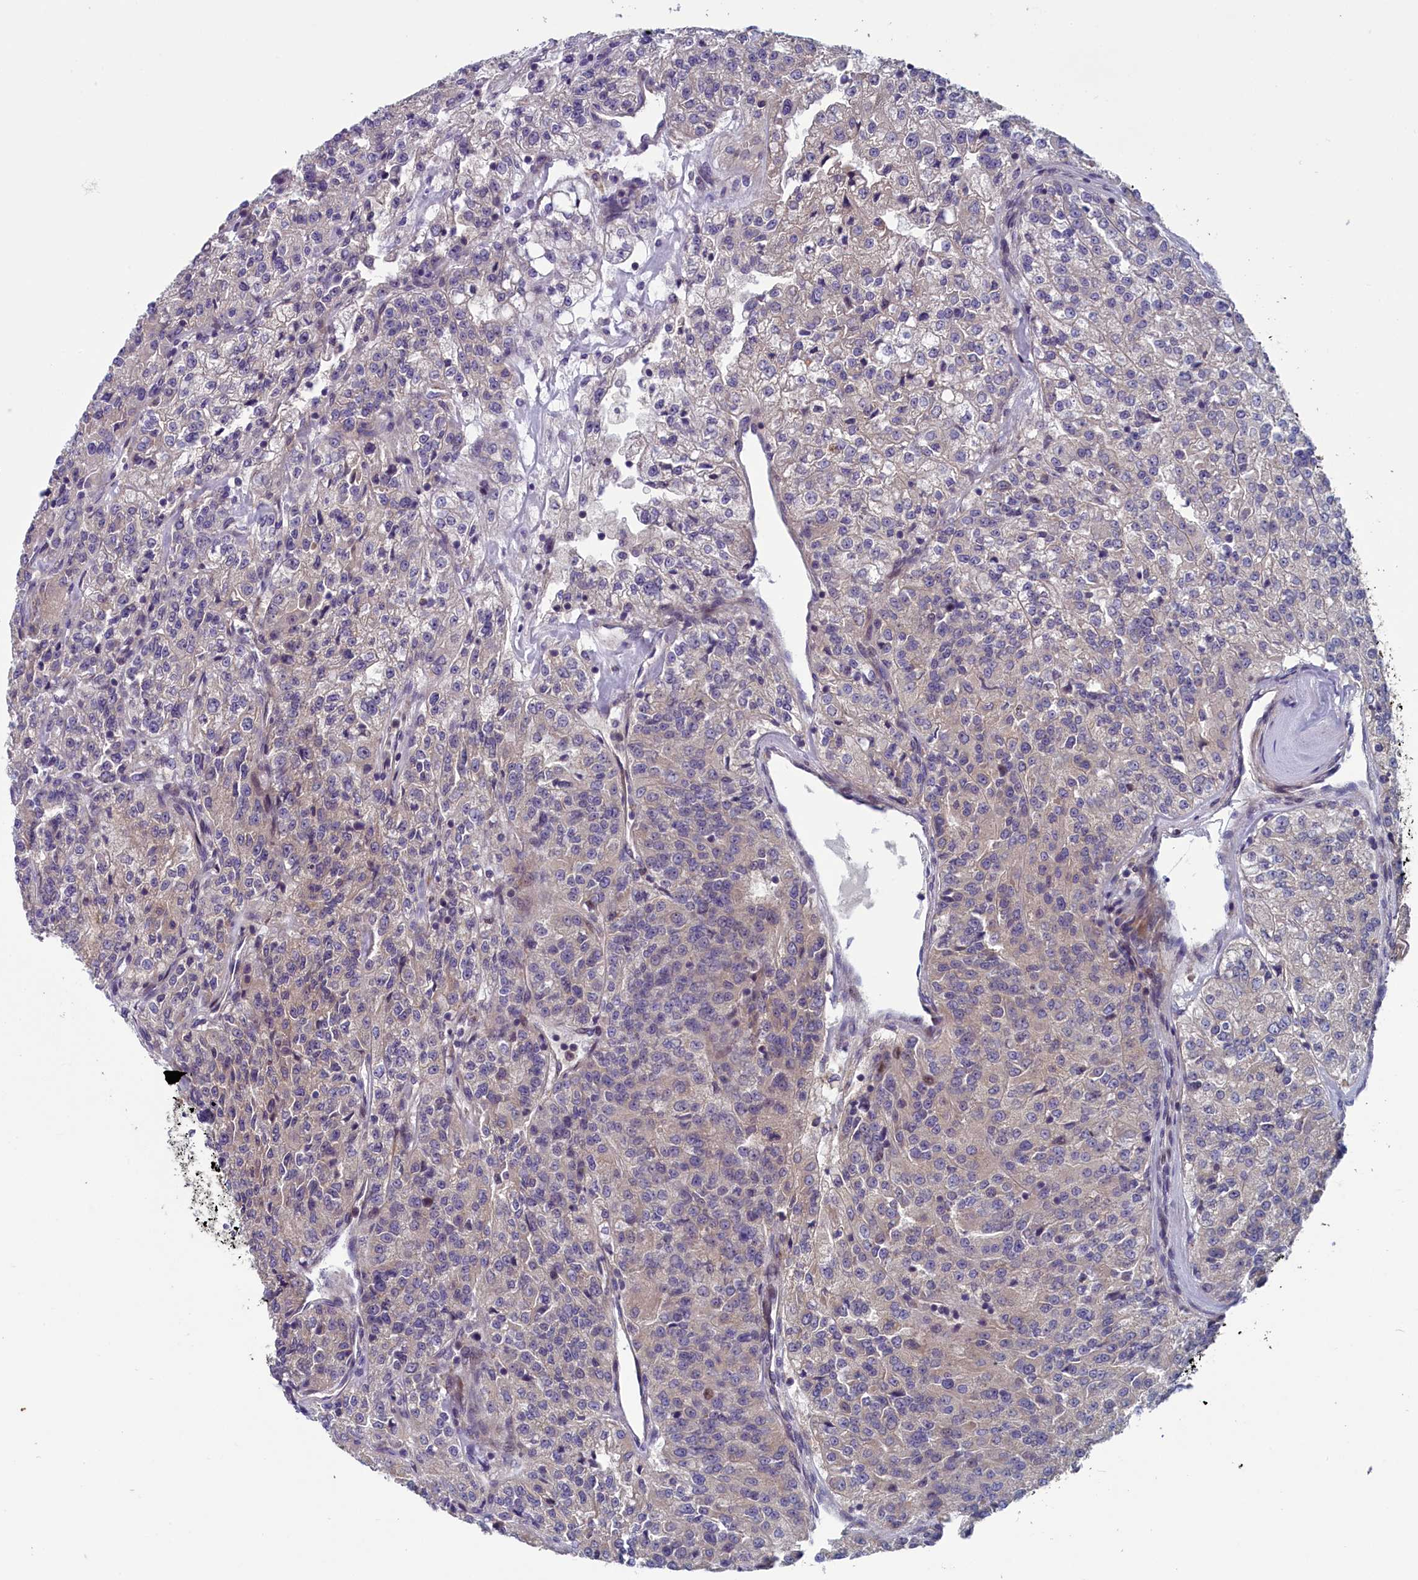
{"staining": {"intensity": "negative", "quantity": "none", "location": "none"}, "tissue": "renal cancer", "cell_type": "Tumor cells", "image_type": "cancer", "snomed": [{"axis": "morphology", "description": "Adenocarcinoma, NOS"}, {"axis": "topography", "description": "Kidney"}], "caption": "Immunohistochemistry (IHC) of human renal cancer (adenocarcinoma) shows no expression in tumor cells.", "gene": "ANKRD39", "patient": {"sex": "female", "age": 63}}